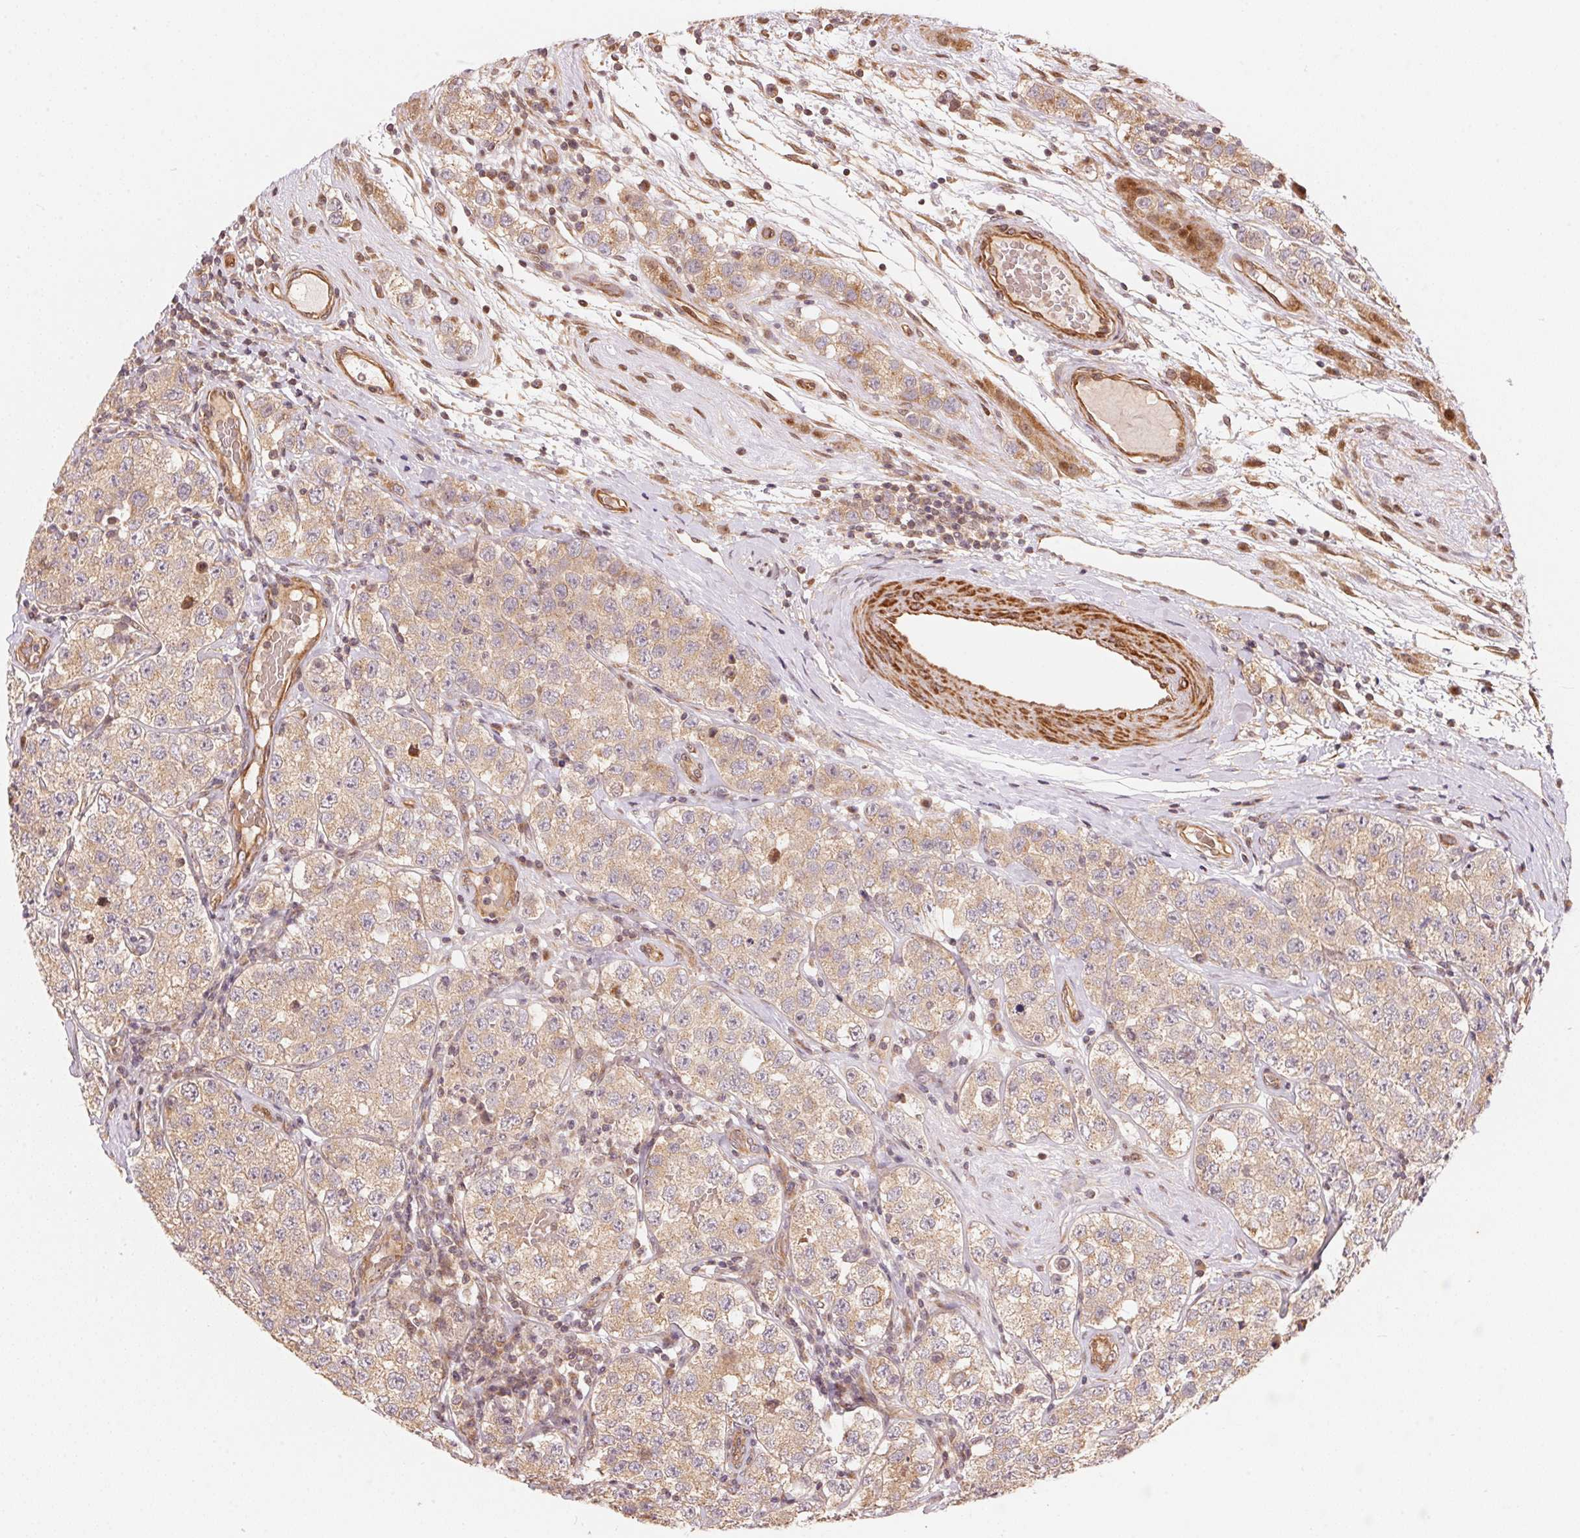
{"staining": {"intensity": "weak", "quantity": ">75%", "location": "cytoplasmic/membranous"}, "tissue": "testis cancer", "cell_type": "Tumor cells", "image_type": "cancer", "snomed": [{"axis": "morphology", "description": "Seminoma, NOS"}, {"axis": "topography", "description": "Testis"}], "caption": "Weak cytoplasmic/membranous positivity is seen in about >75% of tumor cells in seminoma (testis).", "gene": "TNIP2", "patient": {"sex": "male", "age": 34}}